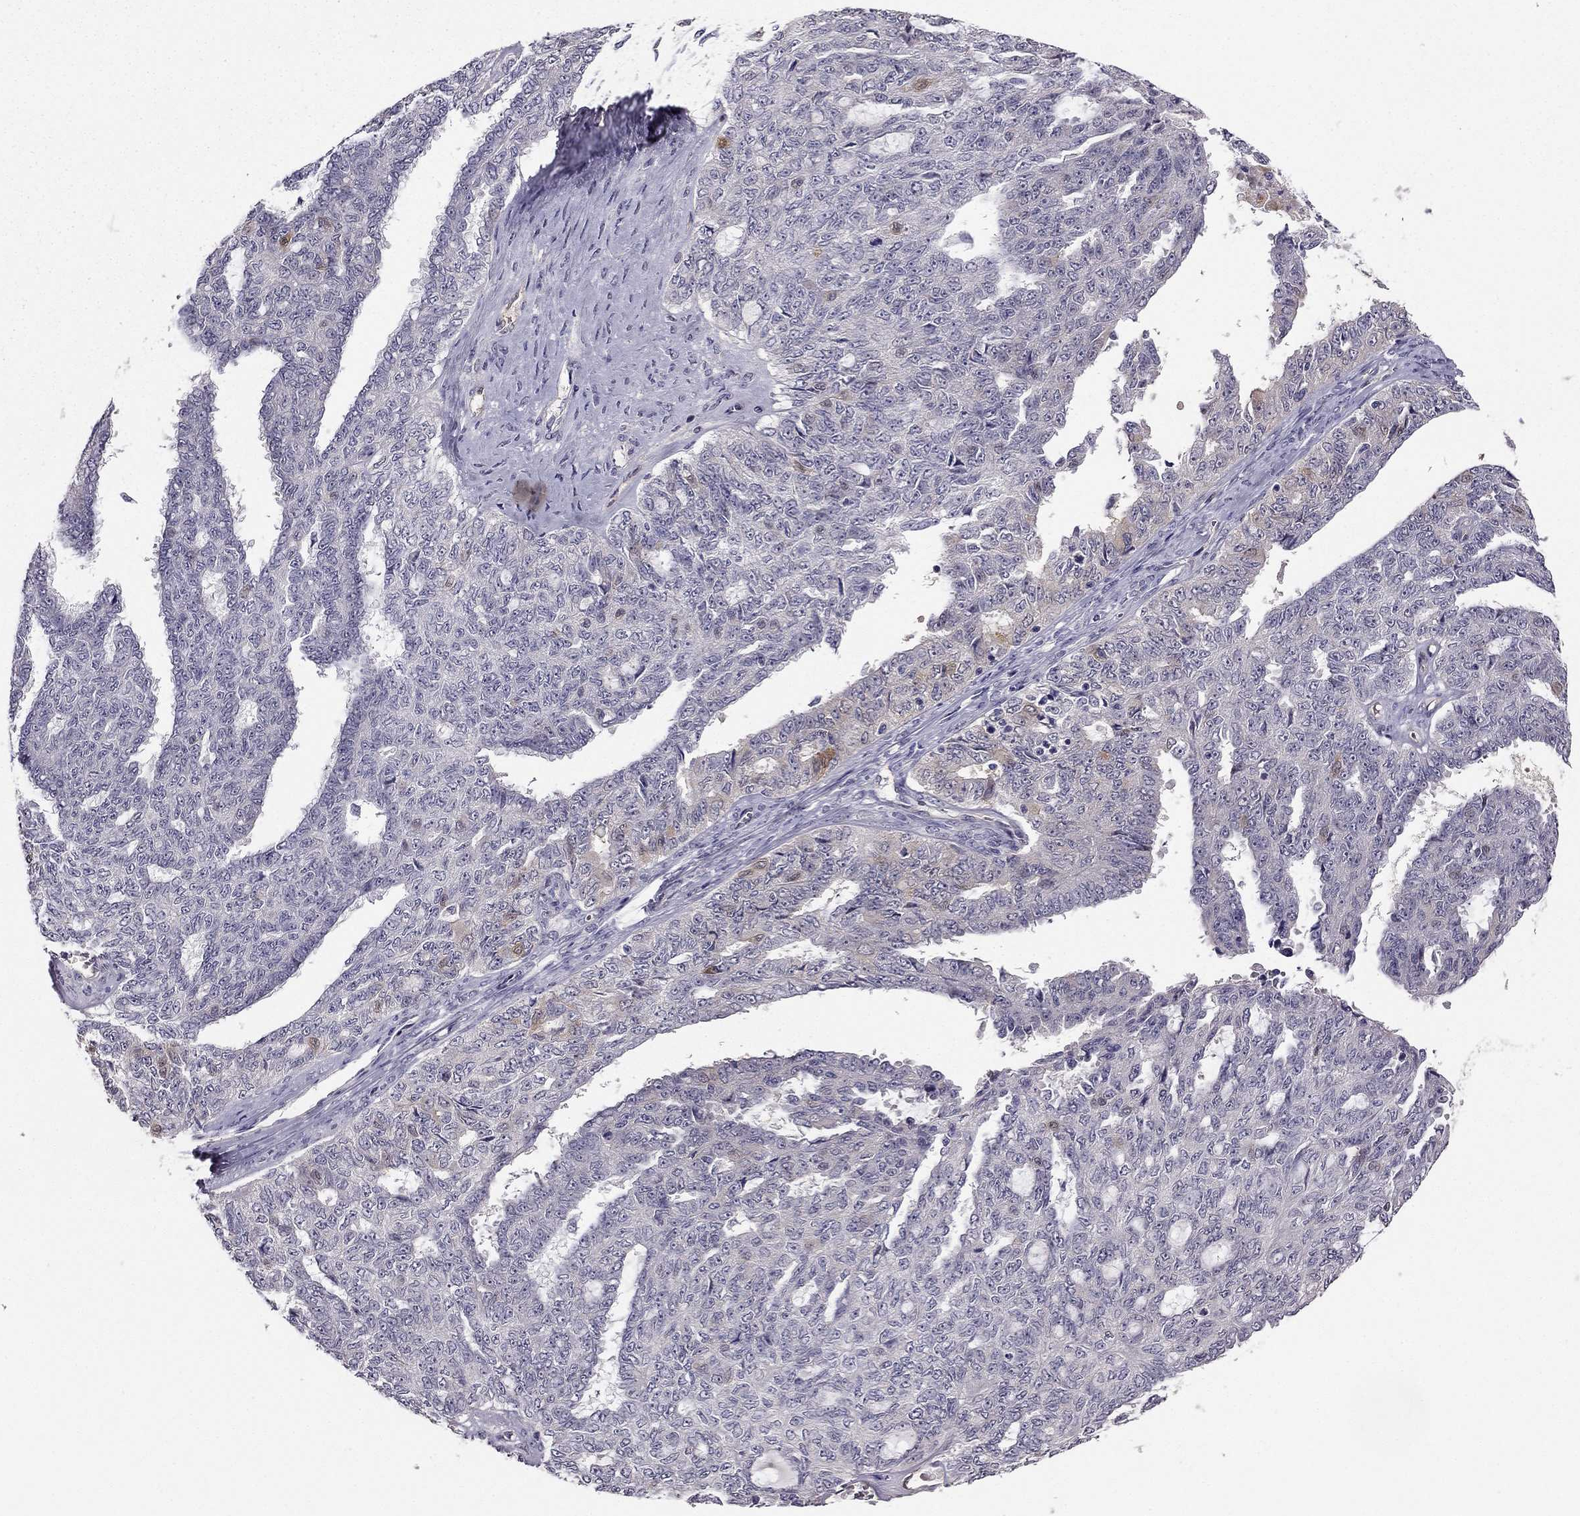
{"staining": {"intensity": "negative", "quantity": "none", "location": "none"}, "tissue": "ovarian cancer", "cell_type": "Tumor cells", "image_type": "cancer", "snomed": [{"axis": "morphology", "description": "Cystadenocarcinoma, serous, NOS"}, {"axis": "topography", "description": "Ovary"}], "caption": "This image is of ovarian cancer stained with IHC to label a protein in brown with the nuclei are counter-stained blue. There is no positivity in tumor cells.", "gene": "NQO1", "patient": {"sex": "female", "age": 71}}